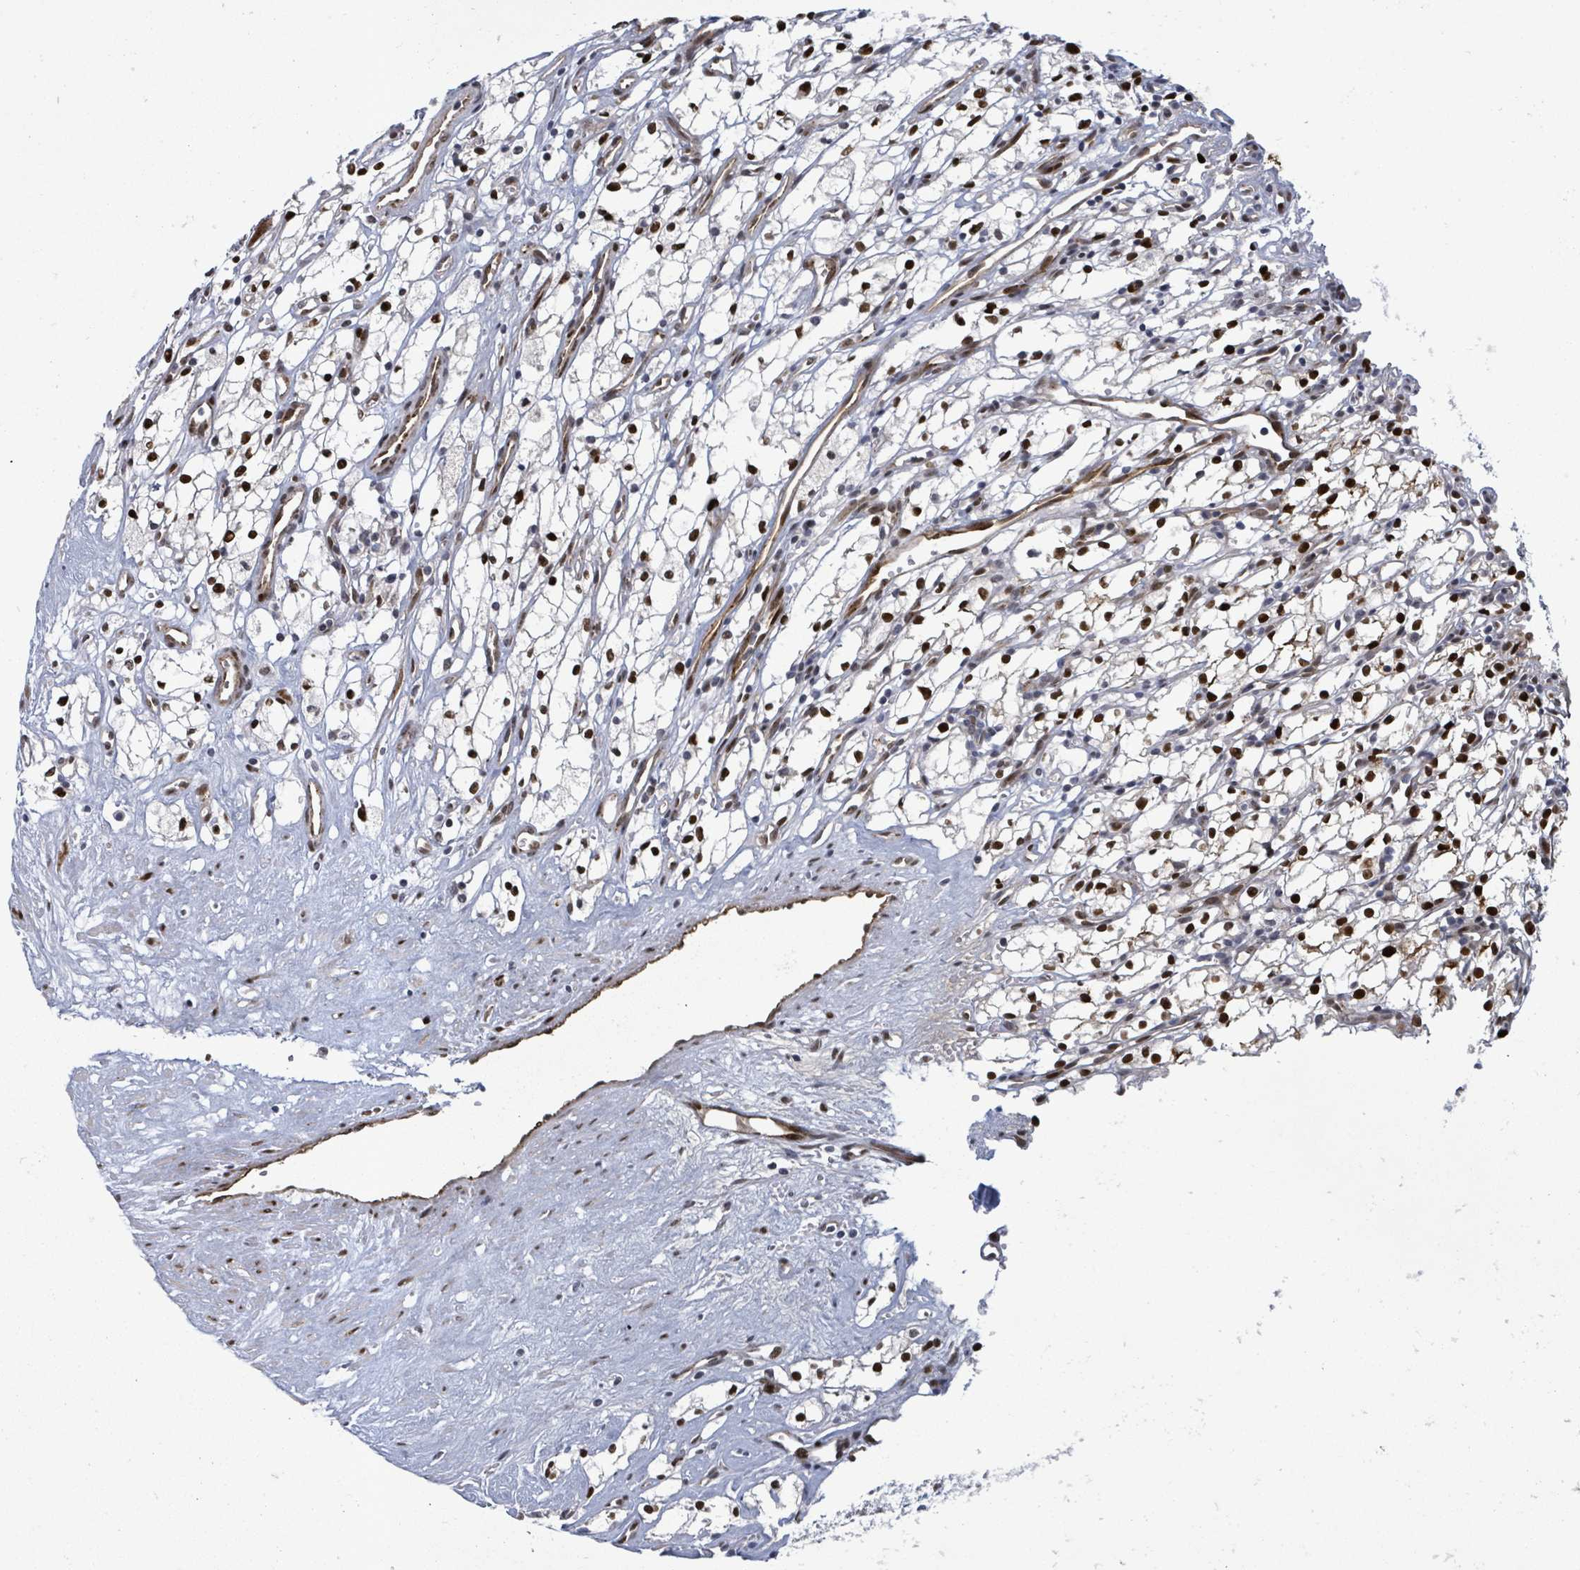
{"staining": {"intensity": "moderate", "quantity": ">75%", "location": "nuclear"}, "tissue": "renal cancer", "cell_type": "Tumor cells", "image_type": "cancer", "snomed": [{"axis": "morphology", "description": "Adenocarcinoma, NOS"}, {"axis": "topography", "description": "Kidney"}], "caption": "Tumor cells exhibit medium levels of moderate nuclear staining in about >75% of cells in human adenocarcinoma (renal).", "gene": "TUSC1", "patient": {"sex": "male", "age": 59}}